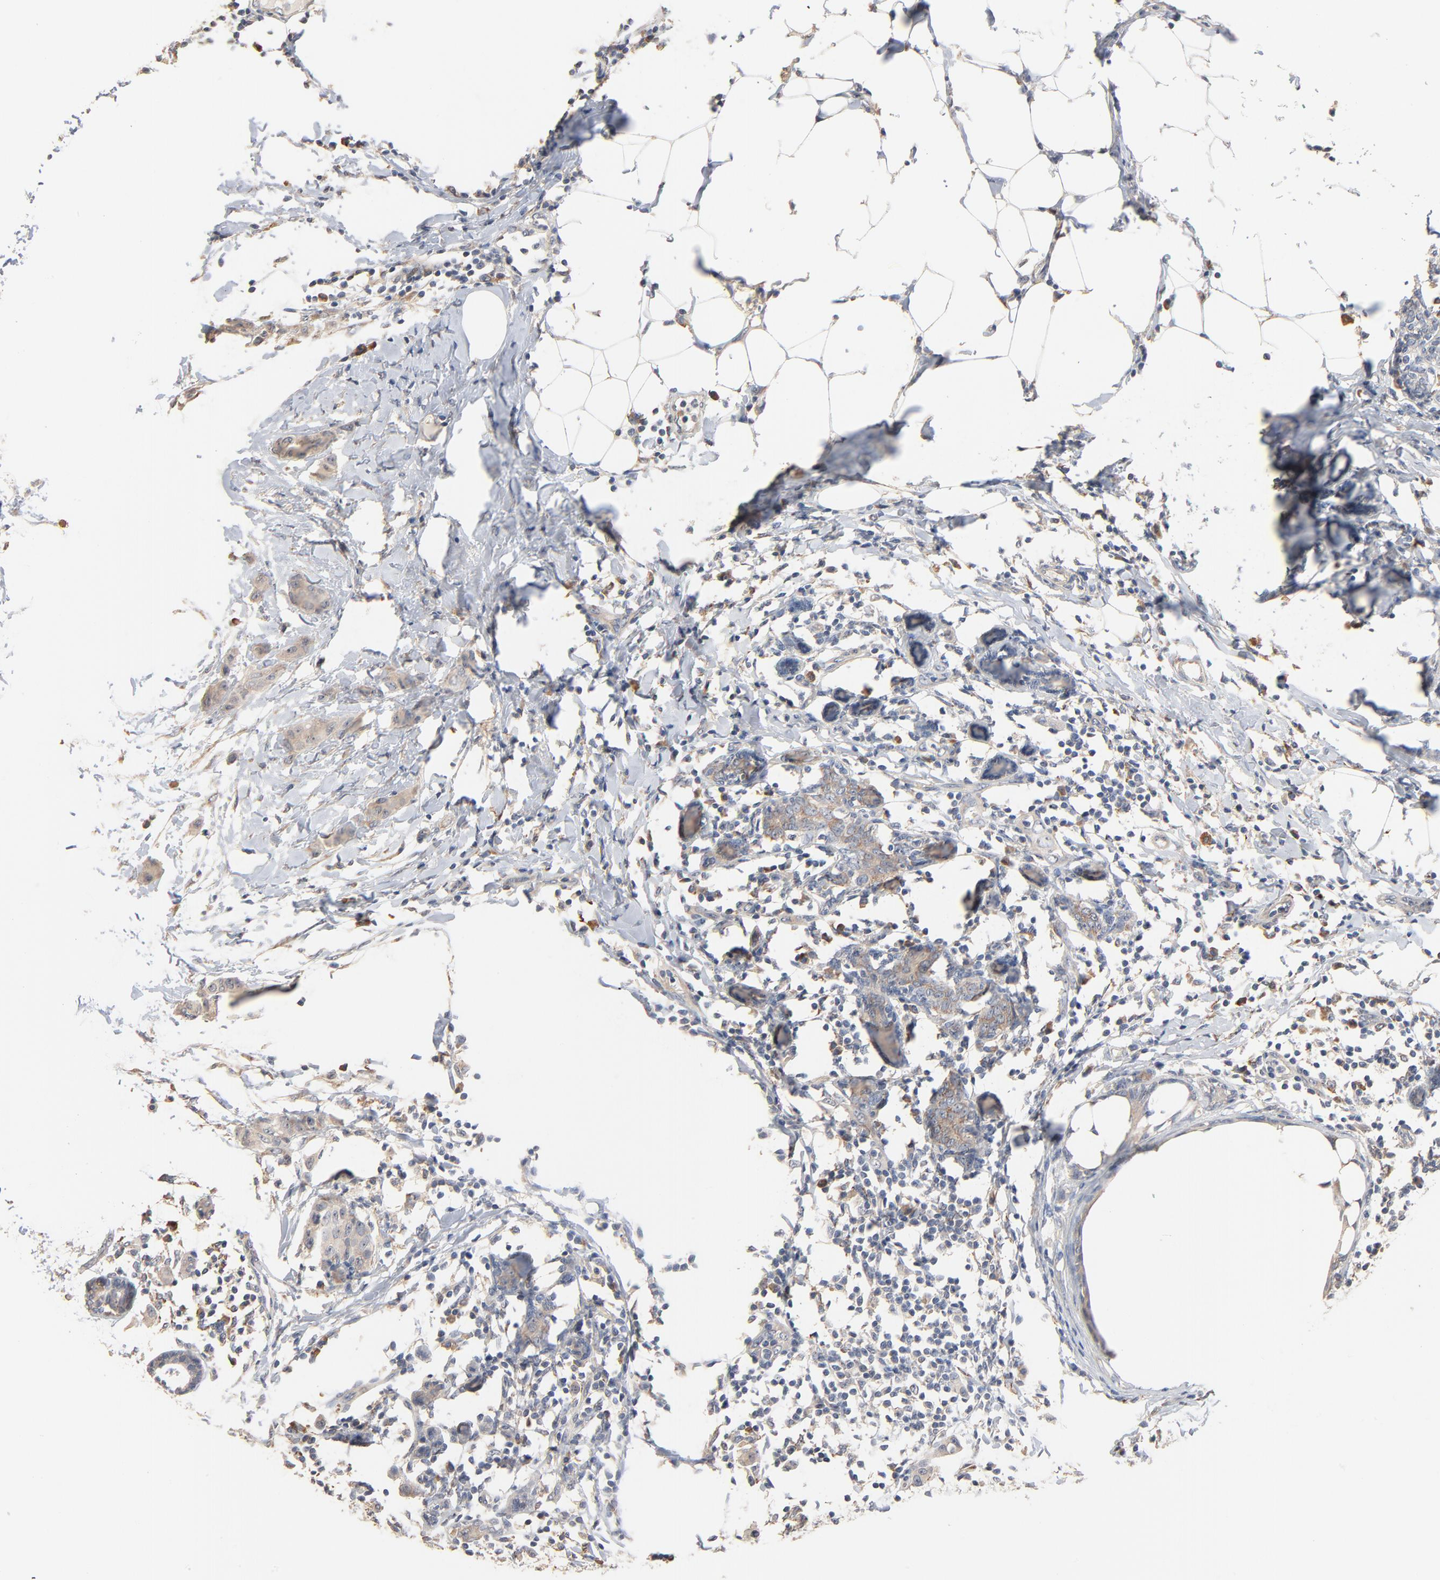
{"staining": {"intensity": "negative", "quantity": "none", "location": "none"}, "tissue": "breast cancer", "cell_type": "Tumor cells", "image_type": "cancer", "snomed": [{"axis": "morphology", "description": "Duct carcinoma"}, {"axis": "topography", "description": "Breast"}], "caption": "This is an immunohistochemistry (IHC) photomicrograph of human breast cancer. There is no expression in tumor cells.", "gene": "ZDHHC8", "patient": {"sex": "female", "age": 40}}